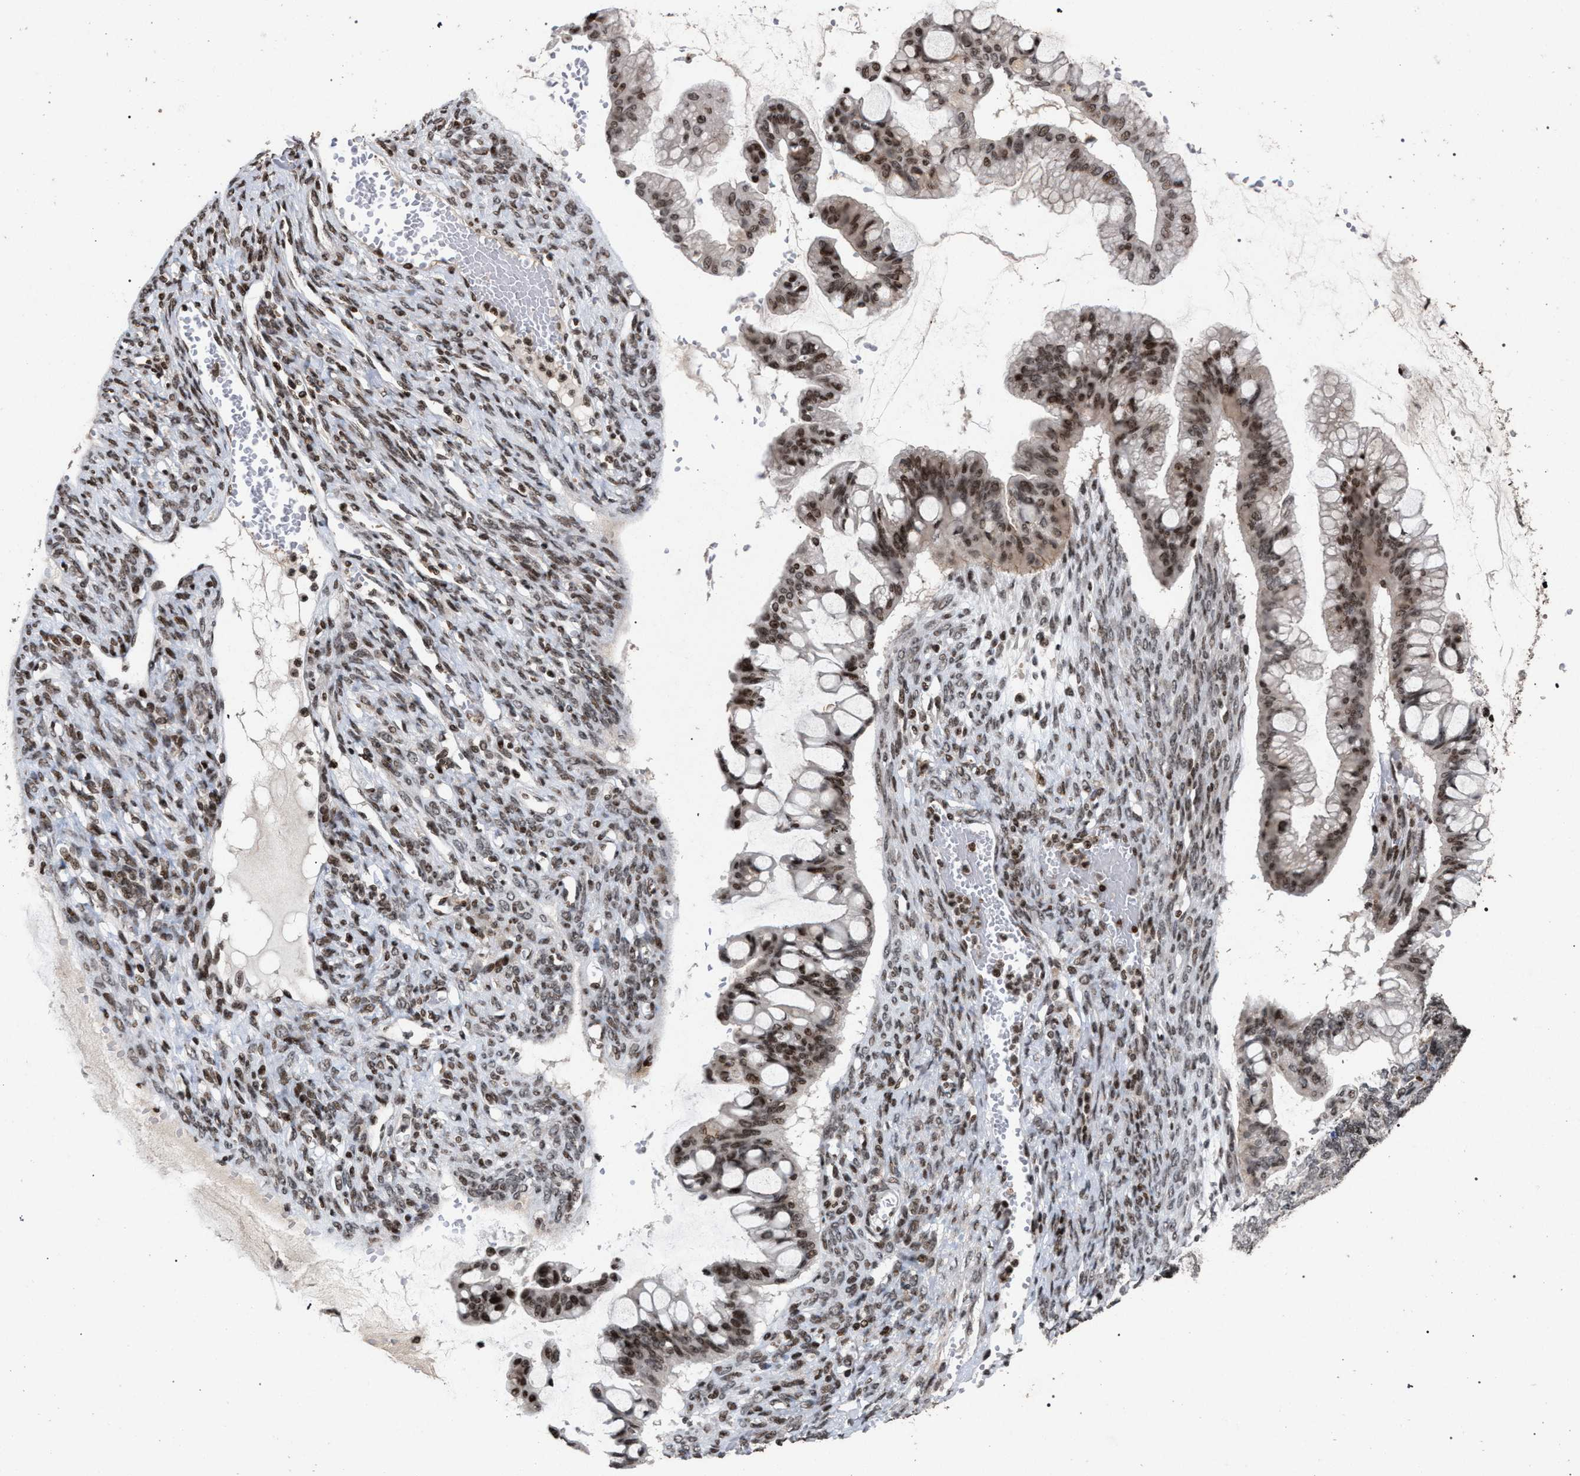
{"staining": {"intensity": "moderate", "quantity": ">75%", "location": "nuclear"}, "tissue": "ovarian cancer", "cell_type": "Tumor cells", "image_type": "cancer", "snomed": [{"axis": "morphology", "description": "Cystadenocarcinoma, mucinous, NOS"}, {"axis": "topography", "description": "Ovary"}], "caption": "Mucinous cystadenocarcinoma (ovarian) stained with a brown dye exhibits moderate nuclear positive expression in about >75% of tumor cells.", "gene": "FOXD3", "patient": {"sex": "female", "age": 73}}